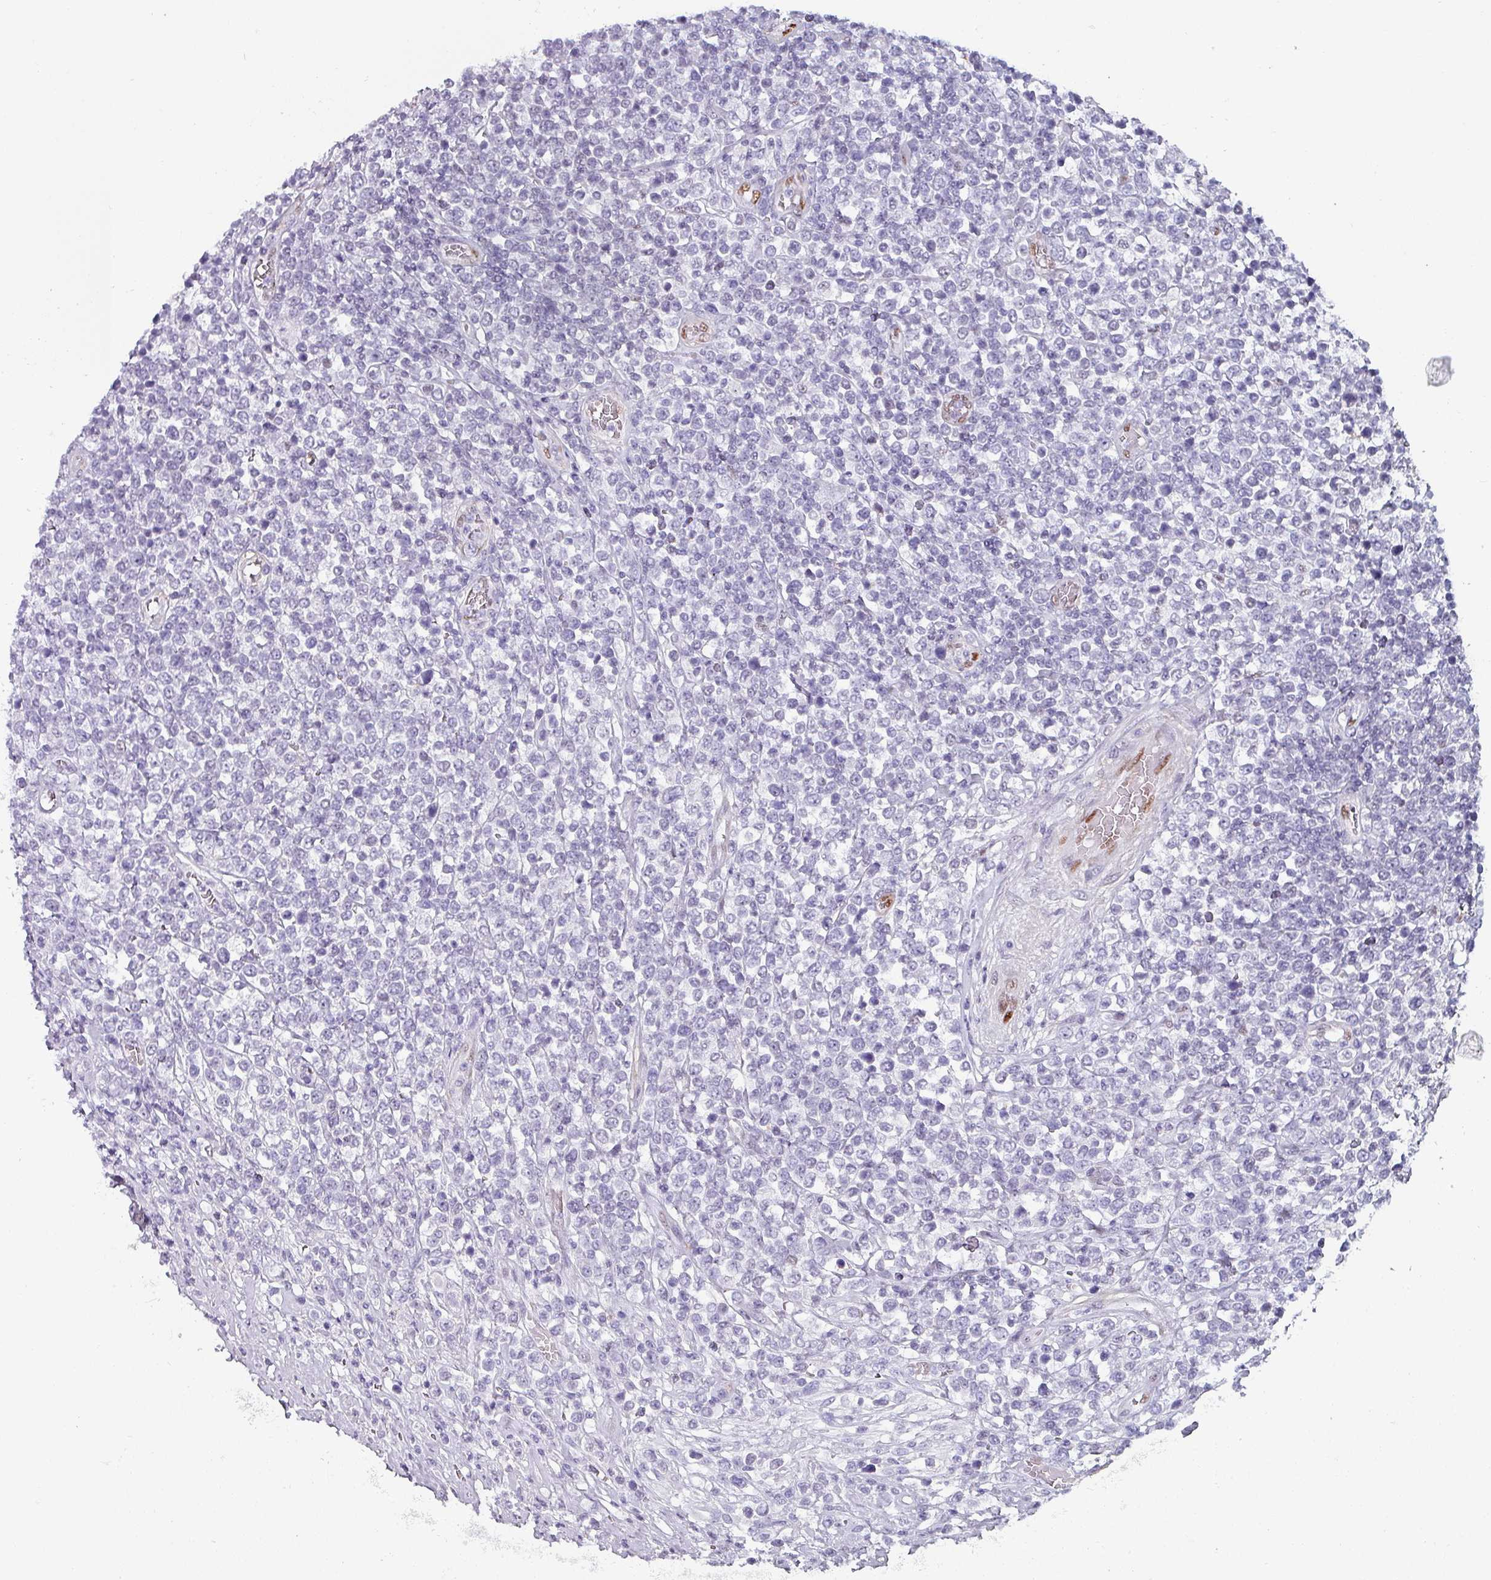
{"staining": {"intensity": "negative", "quantity": "none", "location": "none"}, "tissue": "lymphoma", "cell_type": "Tumor cells", "image_type": "cancer", "snomed": [{"axis": "morphology", "description": "Malignant lymphoma, non-Hodgkin's type, High grade"}, {"axis": "topography", "description": "Soft tissue"}], "caption": "Lymphoma was stained to show a protein in brown. There is no significant expression in tumor cells. (Immunohistochemistry (ihc), brightfield microscopy, high magnification).", "gene": "ZNF816-ZNF321P", "patient": {"sex": "female", "age": 56}}